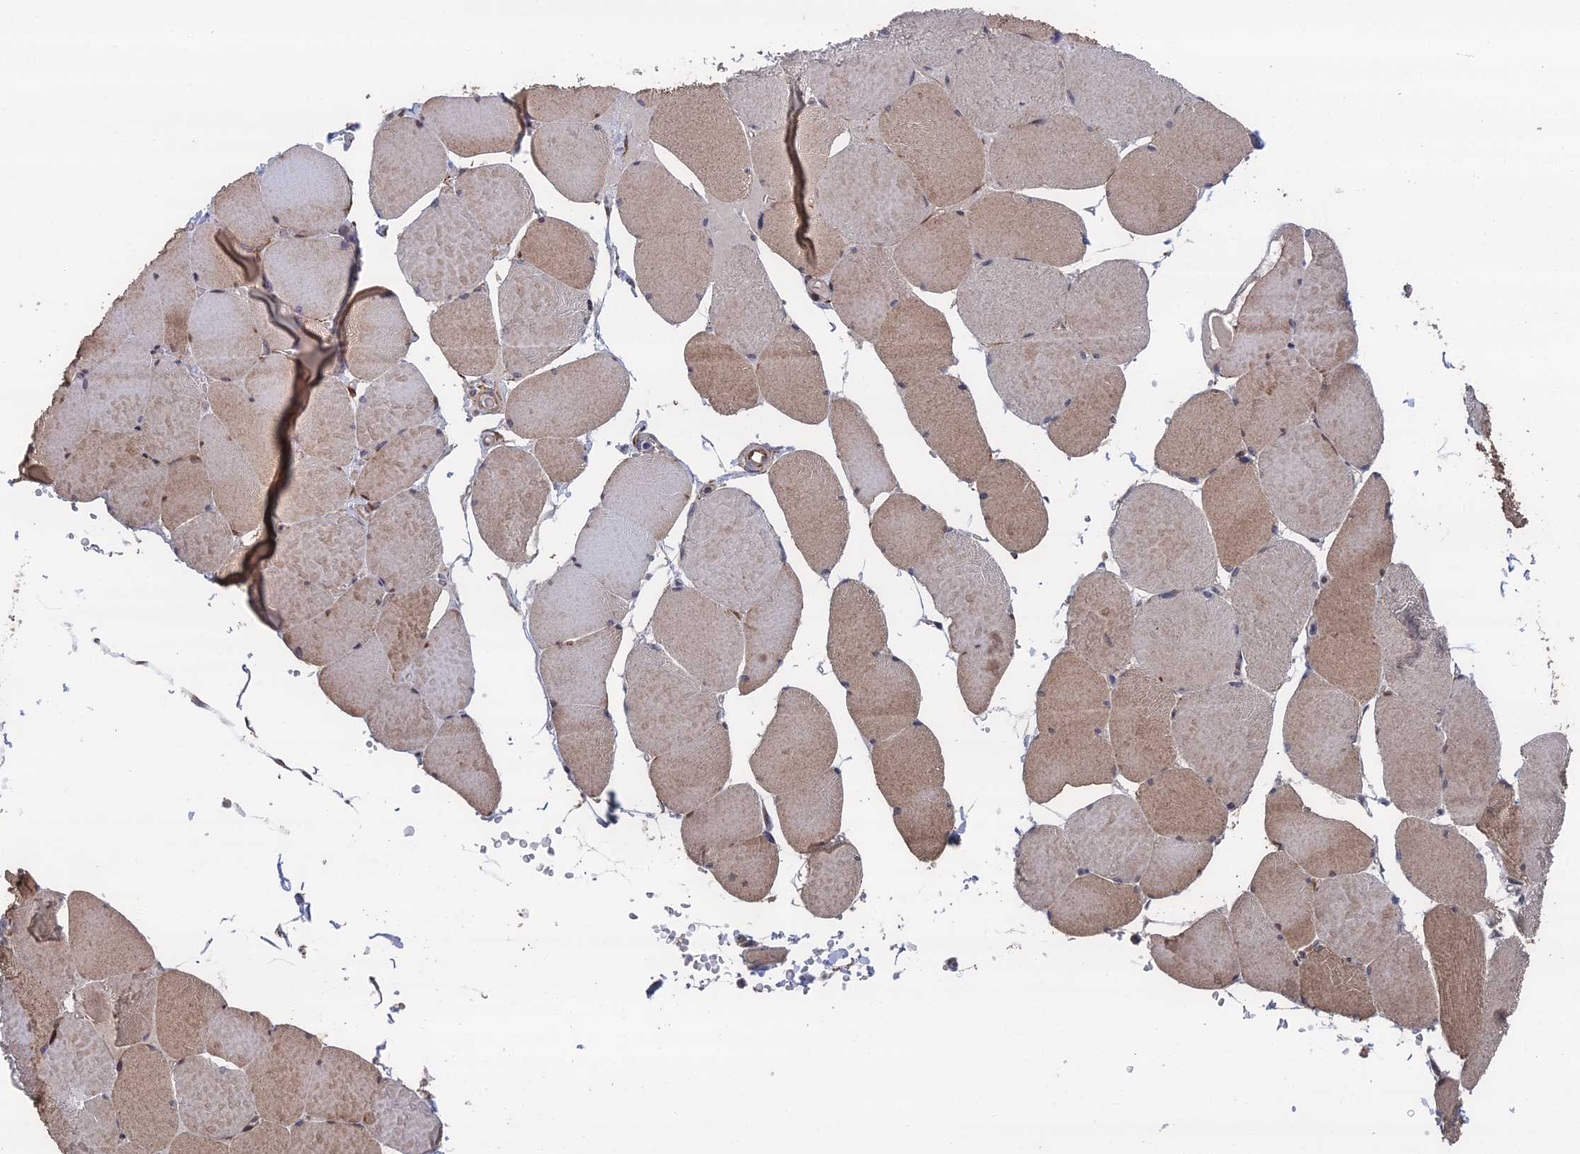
{"staining": {"intensity": "moderate", "quantity": "25%-75%", "location": "cytoplasmic/membranous"}, "tissue": "skeletal muscle", "cell_type": "Myocytes", "image_type": "normal", "snomed": [{"axis": "morphology", "description": "Normal tissue, NOS"}, {"axis": "topography", "description": "Skeletal muscle"}, {"axis": "topography", "description": "Head-Neck"}], "caption": "Protein expression analysis of normal skeletal muscle reveals moderate cytoplasmic/membranous expression in about 25%-75% of myocytes.", "gene": "GTF2IRD1", "patient": {"sex": "male", "age": 66}}